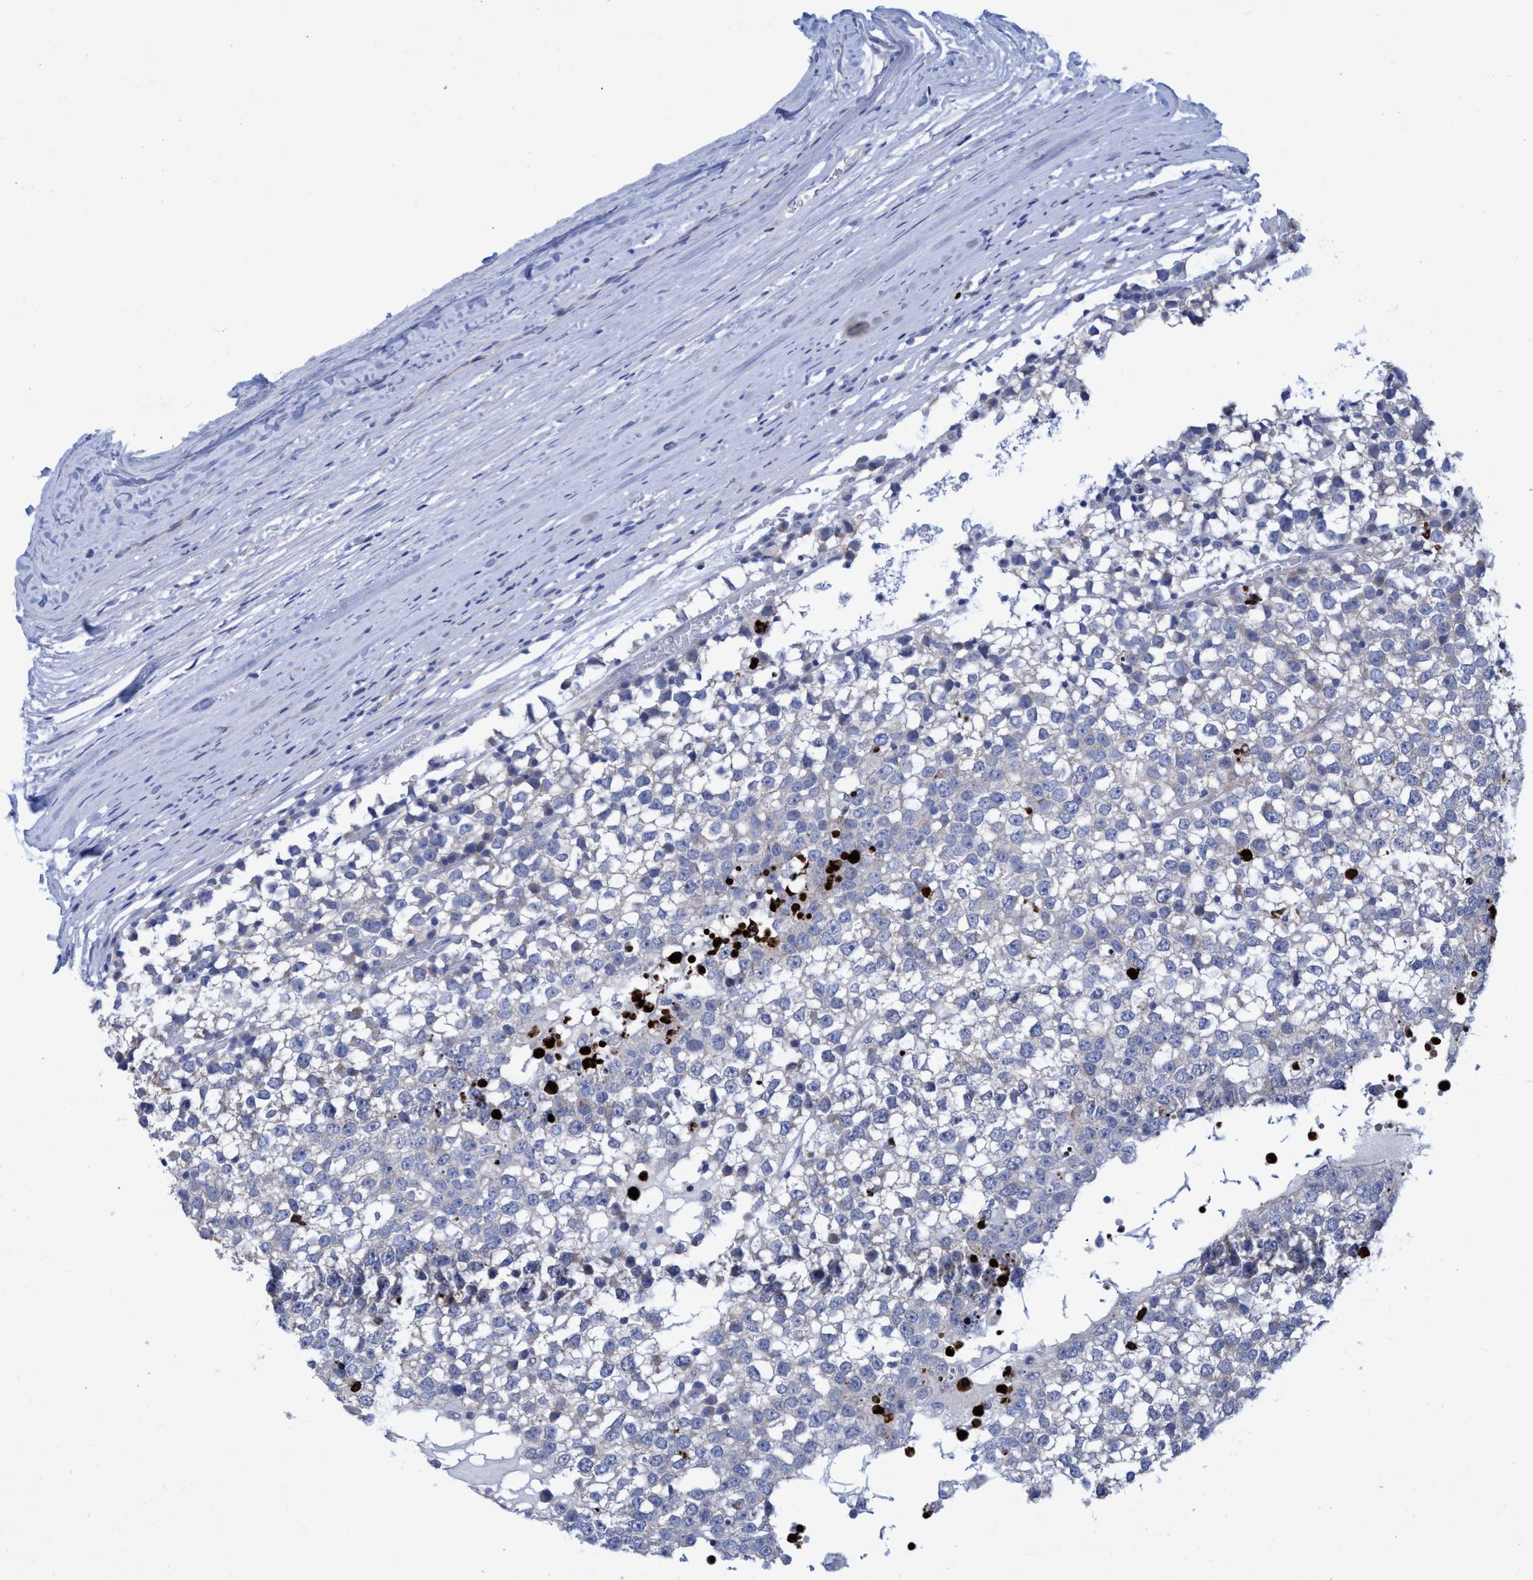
{"staining": {"intensity": "negative", "quantity": "none", "location": "none"}, "tissue": "testis cancer", "cell_type": "Tumor cells", "image_type": "cancer", "snomed": [{"axis": "morphology", "description": "Seminoma, NOS"}, {"axis": "topography", "description": "Testis"}], "caption": "Testis seminoma stained for a protein using IHC shows no expression tumor cells.", "gene": "R3HCC1", "patient": {"sex": "male", "age": 65}}